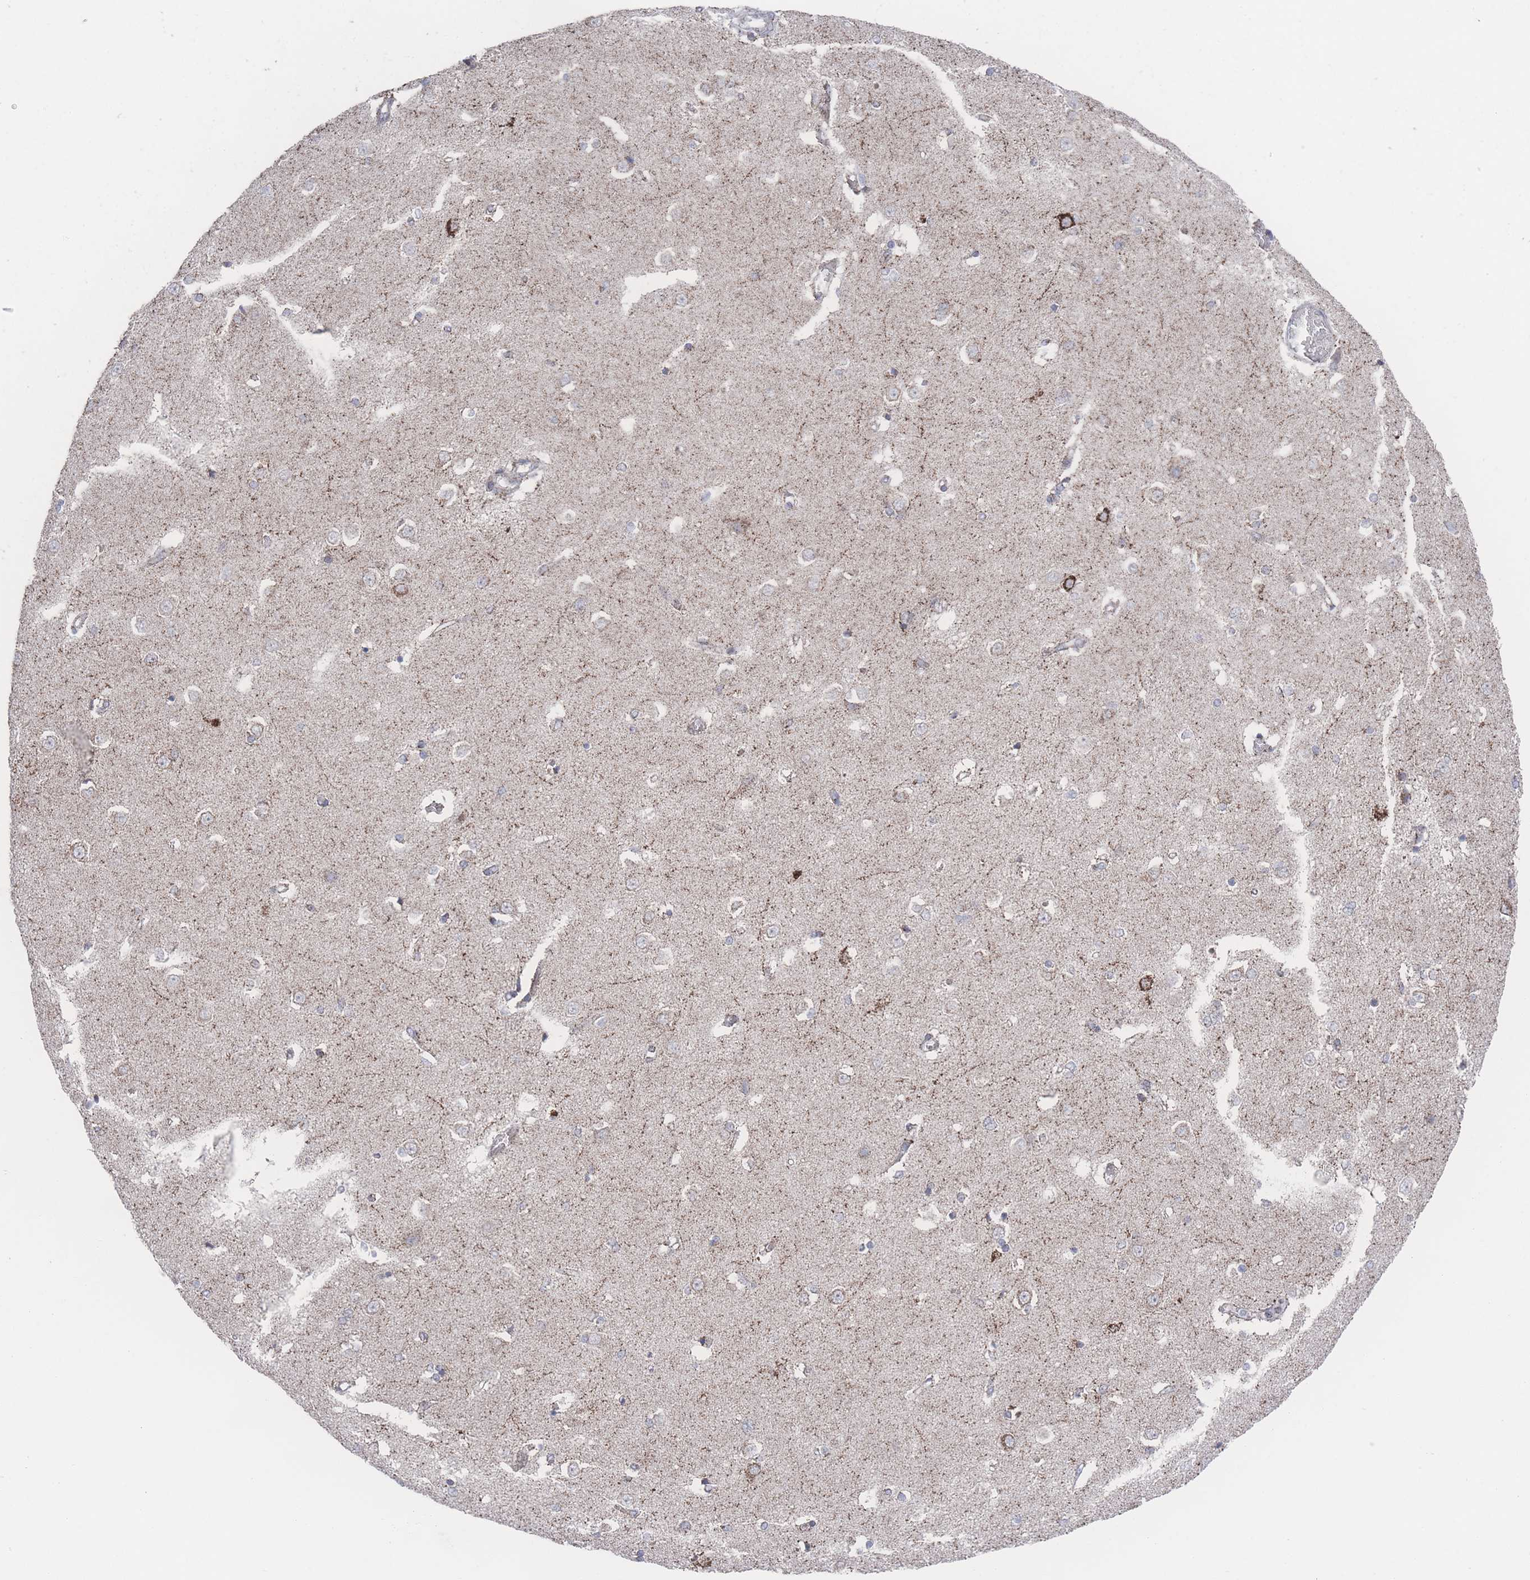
{"staining": {"intensity": "weak", "quantity": "<25%", "location": "cytoplasmic/membranous"}, "tissue": "caudate", "cell_type": "Glial cells", "image_type": "normal", "snomed": [{"axis": "morphology", "description": "Normal tissue, NOS"}, {"axis": "topography", "description": "Lateral ventricle wall"}], "caption": "A micrograph of caudate stained for a protein displays no brown staining in glial cells. The staining is performed using DAB (3,3'-diaminobenzidine) brown chromogen with nuclei counter-stained in using hematoxylin.", "gene": "PEX14", "patient": {"sex": "male", "age": 37}}